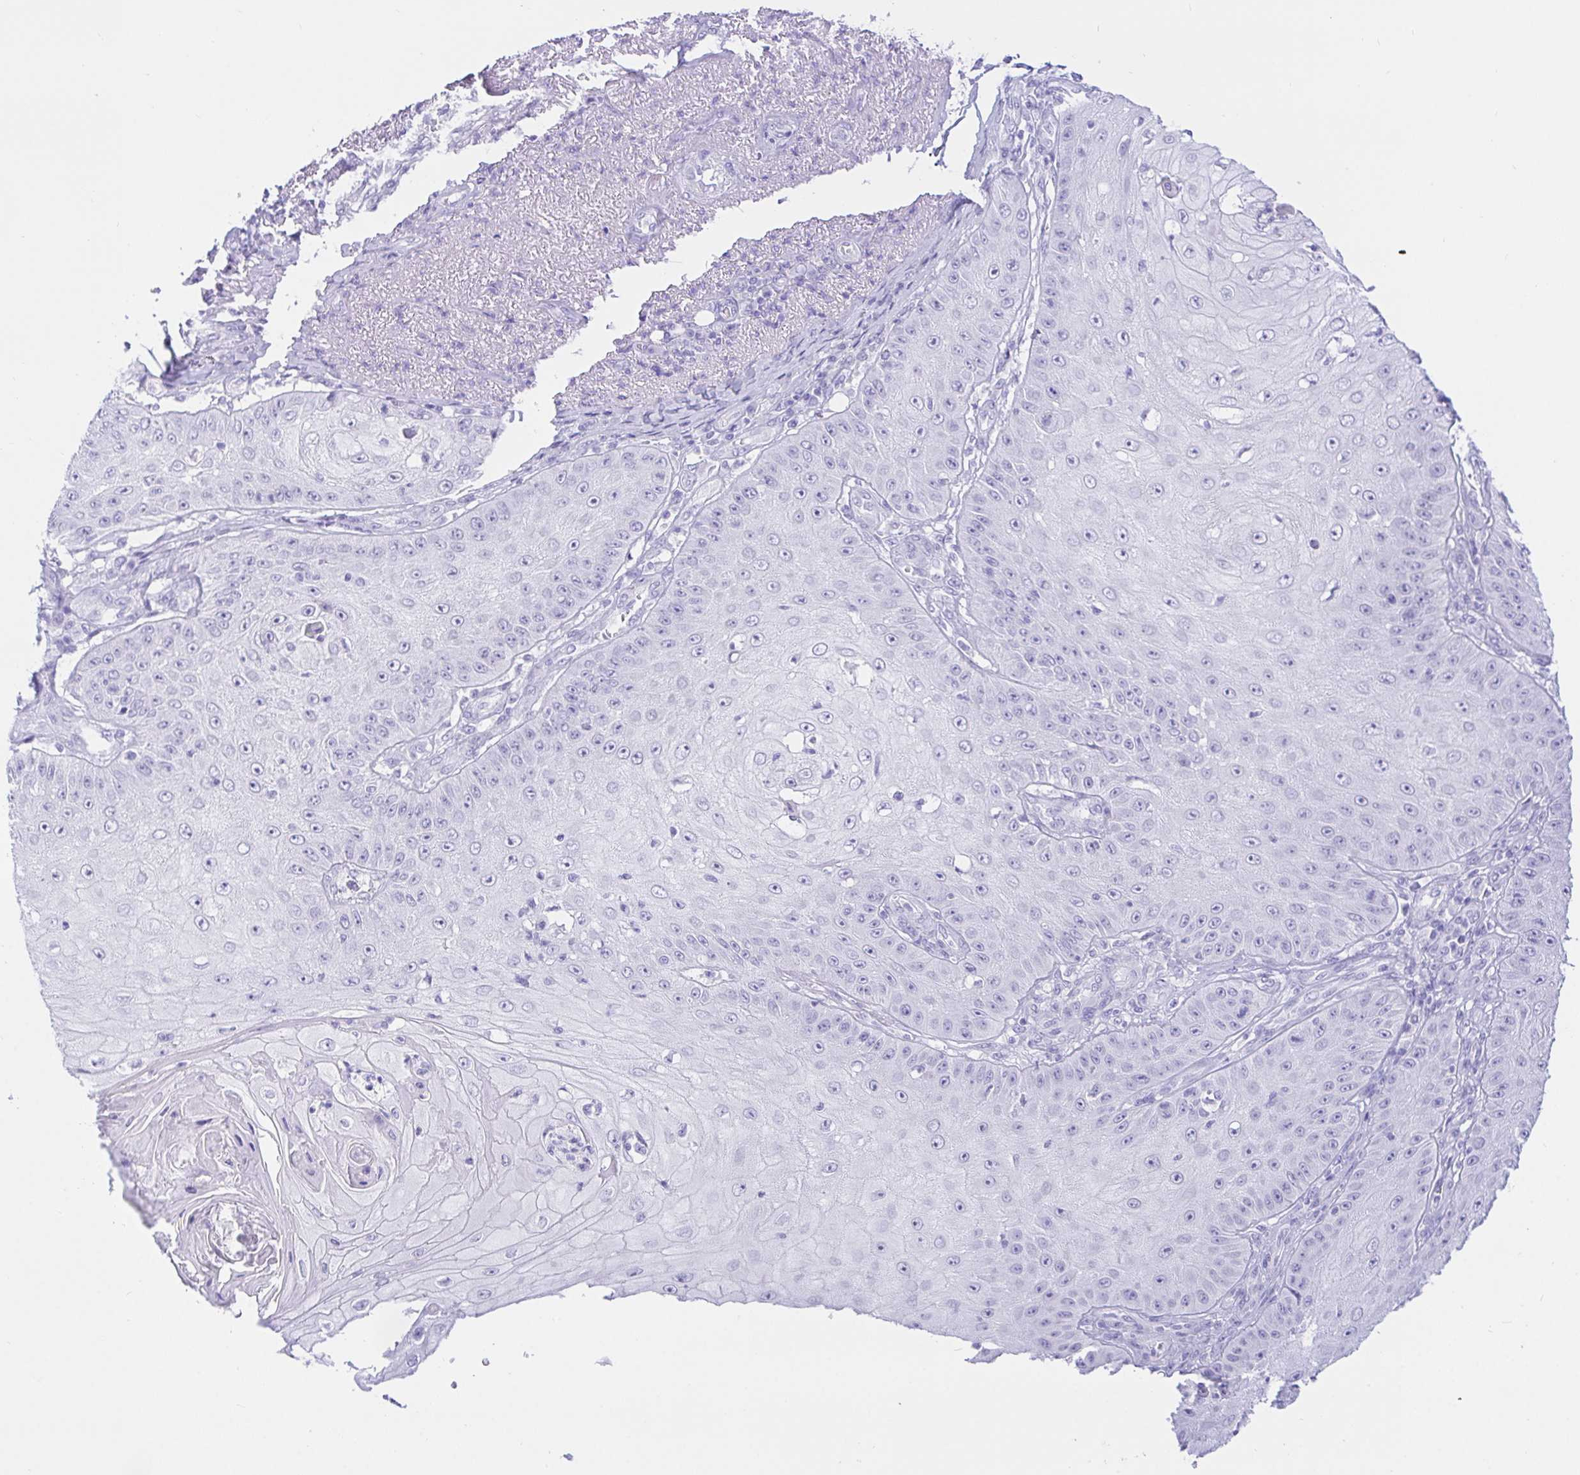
{"staining": {"intensity": "negative", "quantity": "none", "location": "none"}, "tissue": "skin cancer", "cell_type": "Tumor cells", "image_type": "cancer", "snomed": [{"axis": "morphology", "description": "Squamous cell carcinoma, NOS"}, {"axis": "topography", "description": "Skin"}], "caption": "High power microscopy image of an IHC image of squamous cell carcinoma (skin), revealing no significant expression in tumor cells.", "gene": "PAX8", "patient": {"sex": "male", "age": 70}}